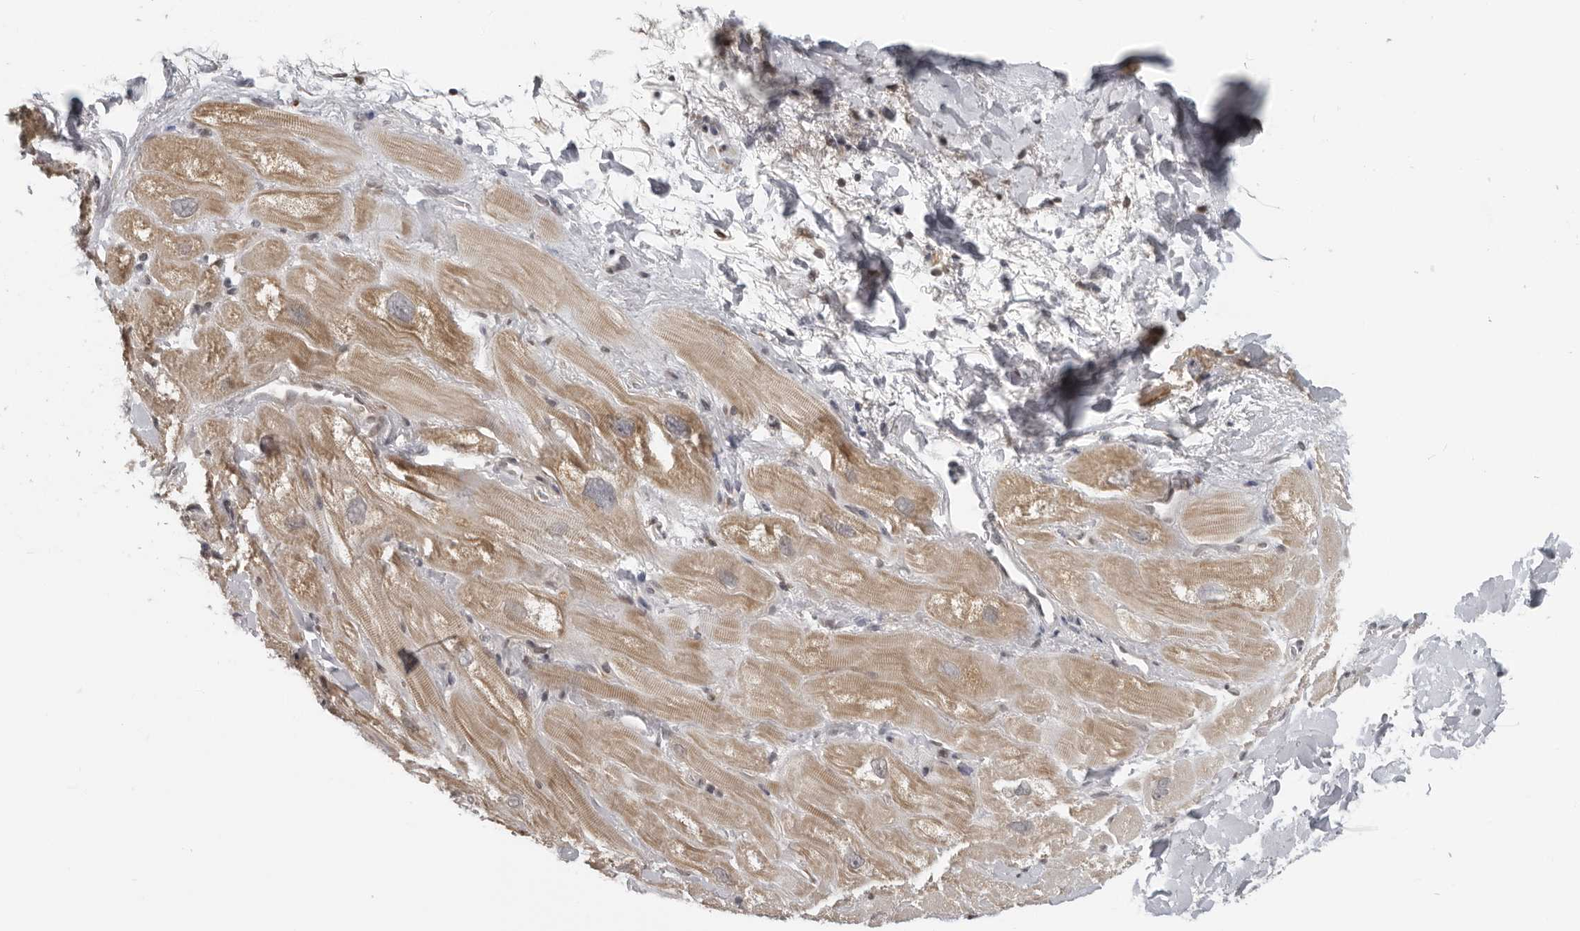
{"staining": {"intensity": "moderate", "quantity": "25%-75%", "location": "cytoplasmic/membranous"}, "tissue": "heart muscle", "cell_type": "Cardiomyocytes", "image_type": "normal", "snomed": [{"axis": "morphology", "description": "Normal tissue, NOS"}, {"axis": "topography", "description": "Heart"}], "caption": "Immunohistochemical staining of normal heart muscle reveals moderate cytoplasmic/membranous protein positivity in approximately 25%-75% of cardiomyocytes.", "gene": "MAF", "patient": {"sex": "male", "age": 49}}